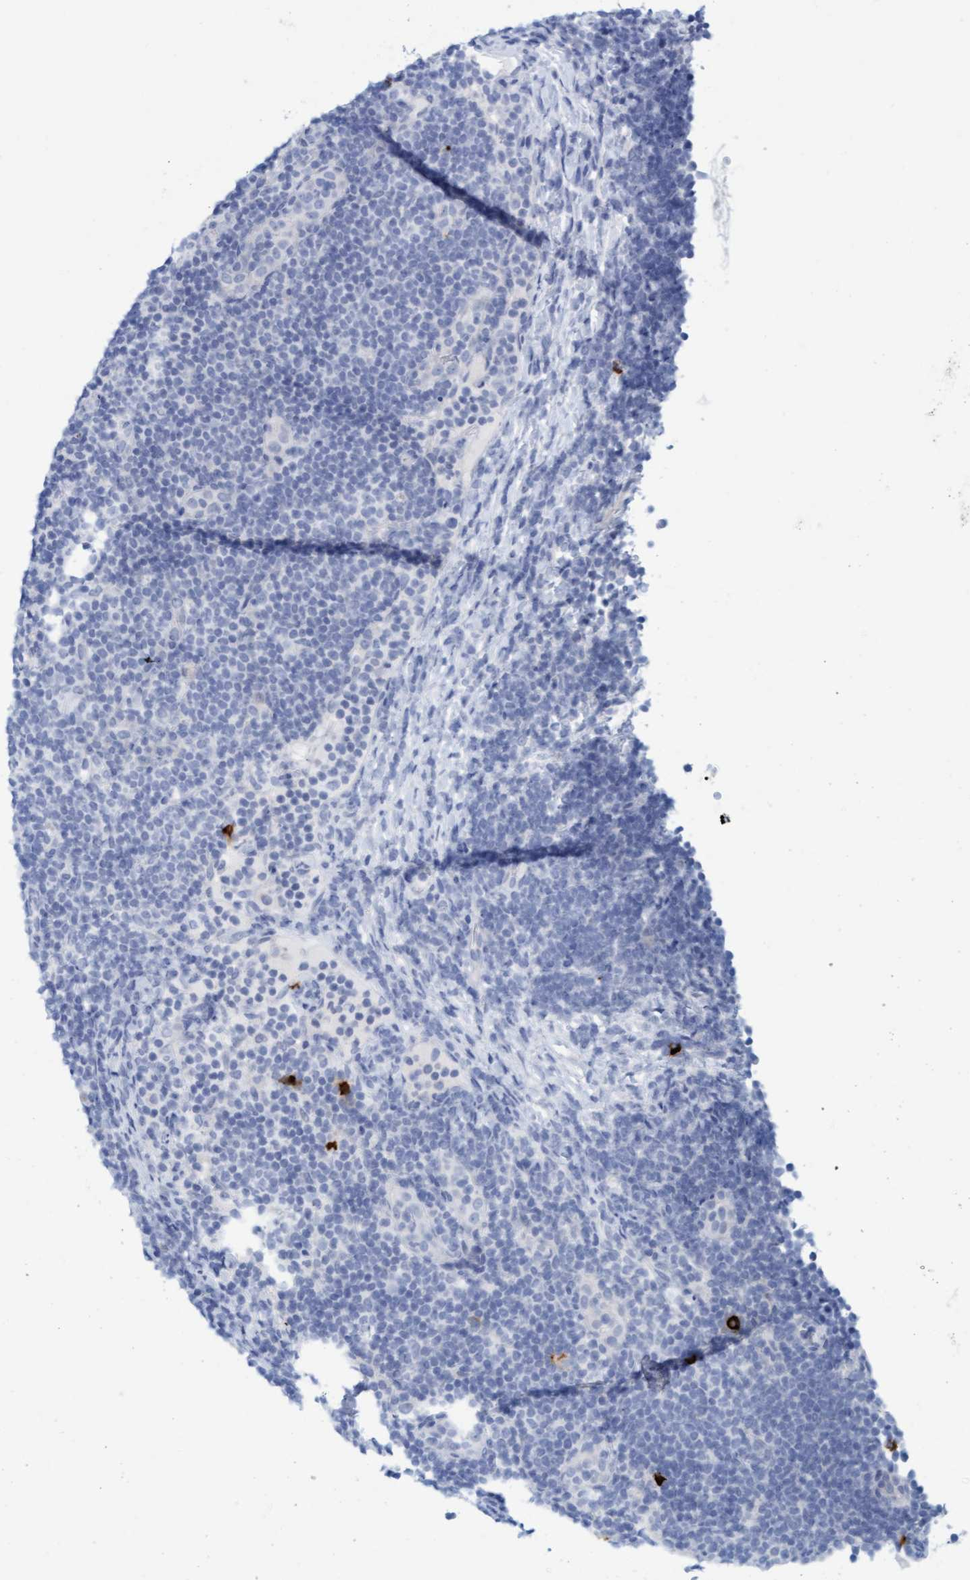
{"staining": {"intensity": "negative", "quantity": "none", "location": "none"}, "tissue": "lymphoma", "cell_type": "Tumor cells", "image_type": "cancer", "snomed": [{"axis": "morphology", "description": "Malignant lymphoma, non-Hodgkin's type, Low grade"}, {"axis": "topography", "description": "Lymph node"}], "caption": "Lymphoma stained for a protein using immunohistochemistry reveals no positivity tumor cells.", "gene": "CPA3", "patient": {"sex": "male", "age": 83}}